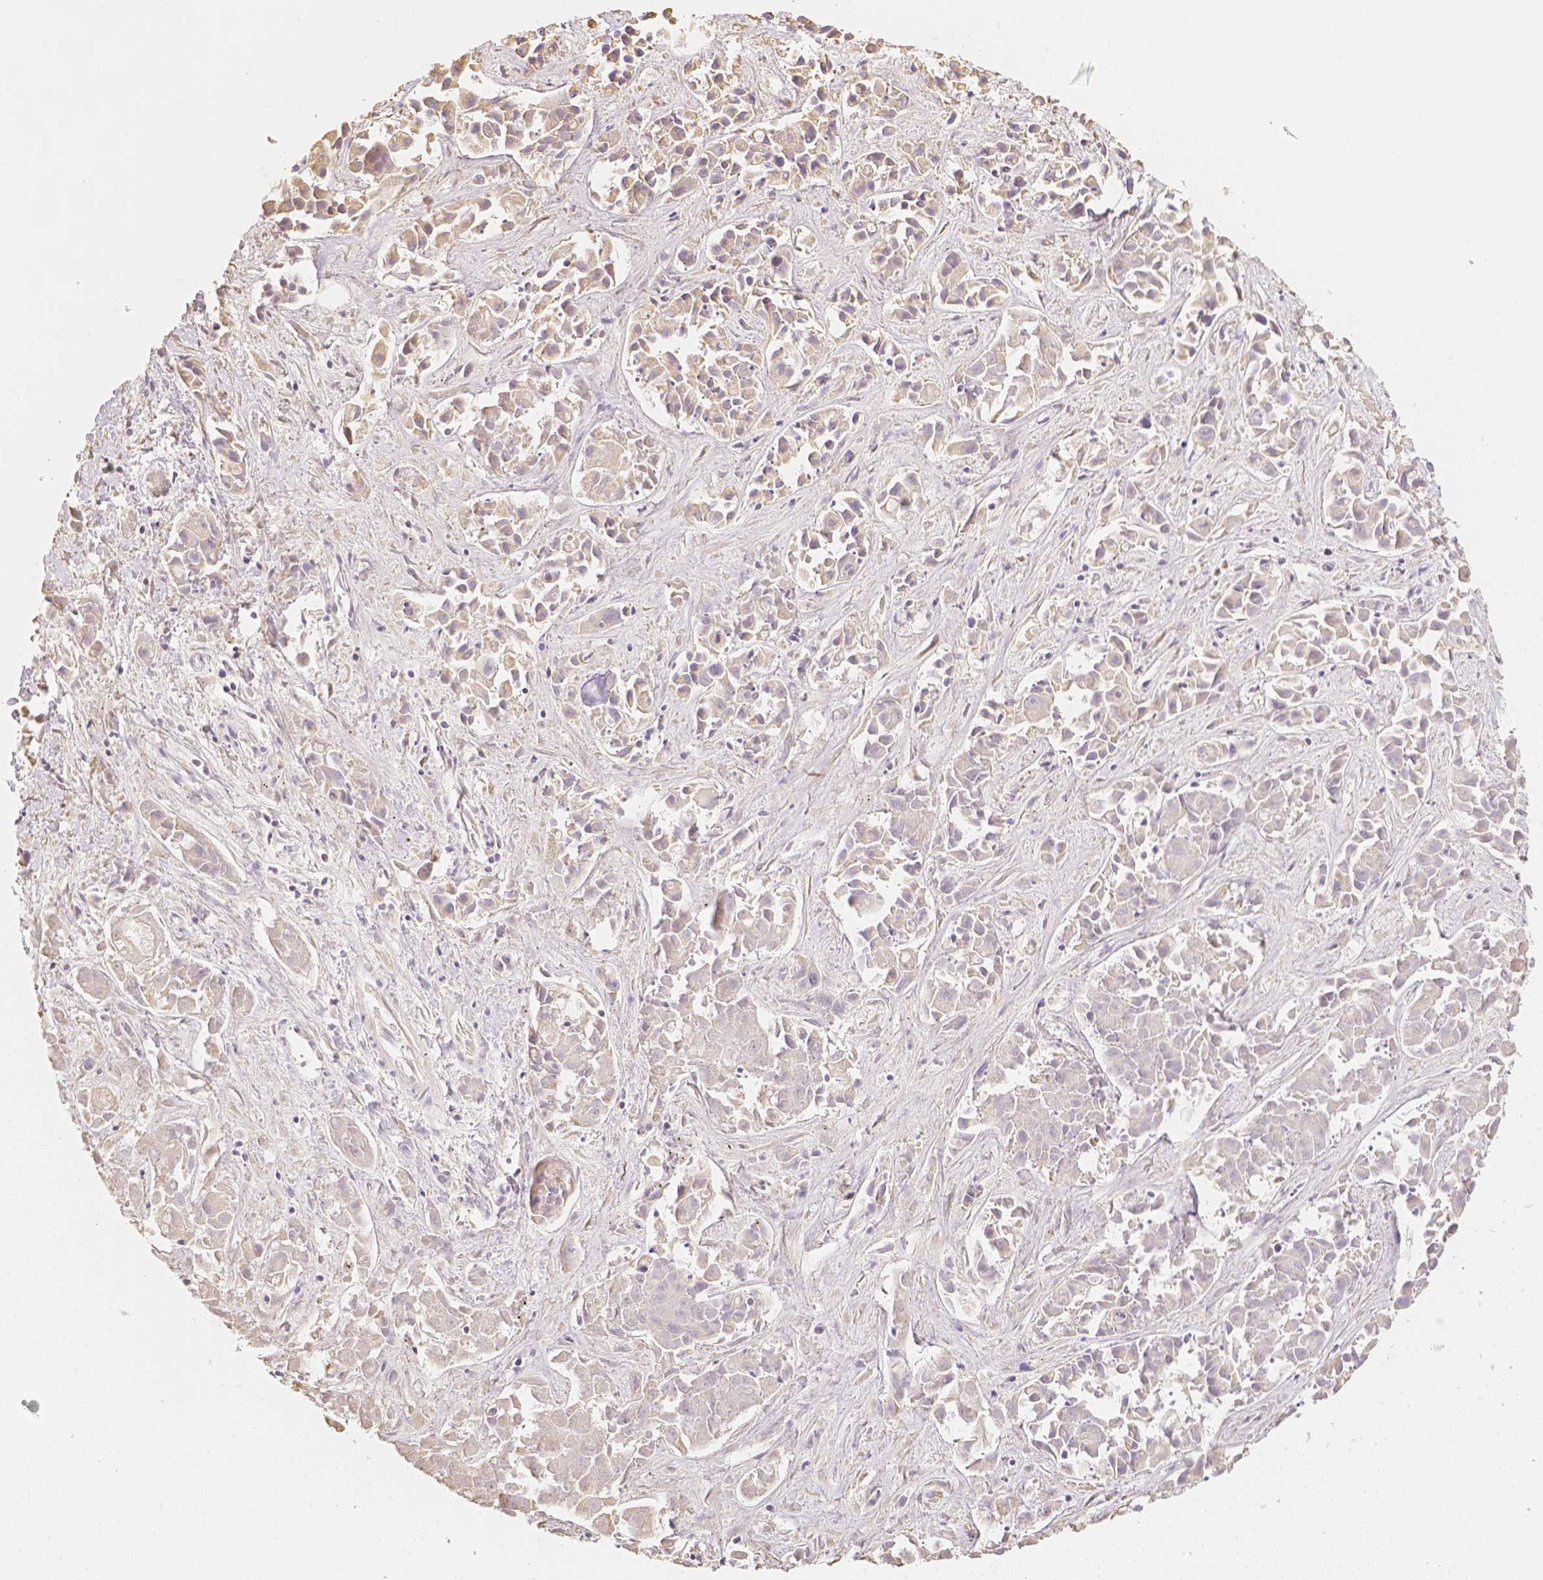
{"staining": {"intensity": "weak", "quantity": ">75%", "location": "cytoplasmic/membranous"}, "tissue": "liver cancer", "cell_type": "Tumor cells", "image_type": "cancer", "snomed": [{"axis": "morphology", "description": "Cholangiocarcinoma"}, {"axis": "topography", "description": "Liver"}], "caption": "This is a photomicrograph of immunohistochemistry staining of cholangiocarcinoma (liver), which shows weak expression in the cytoplasmic/membranous of tumor cells.", "gene": "NVL", "patient": {"sex": "female", "age": 81}}